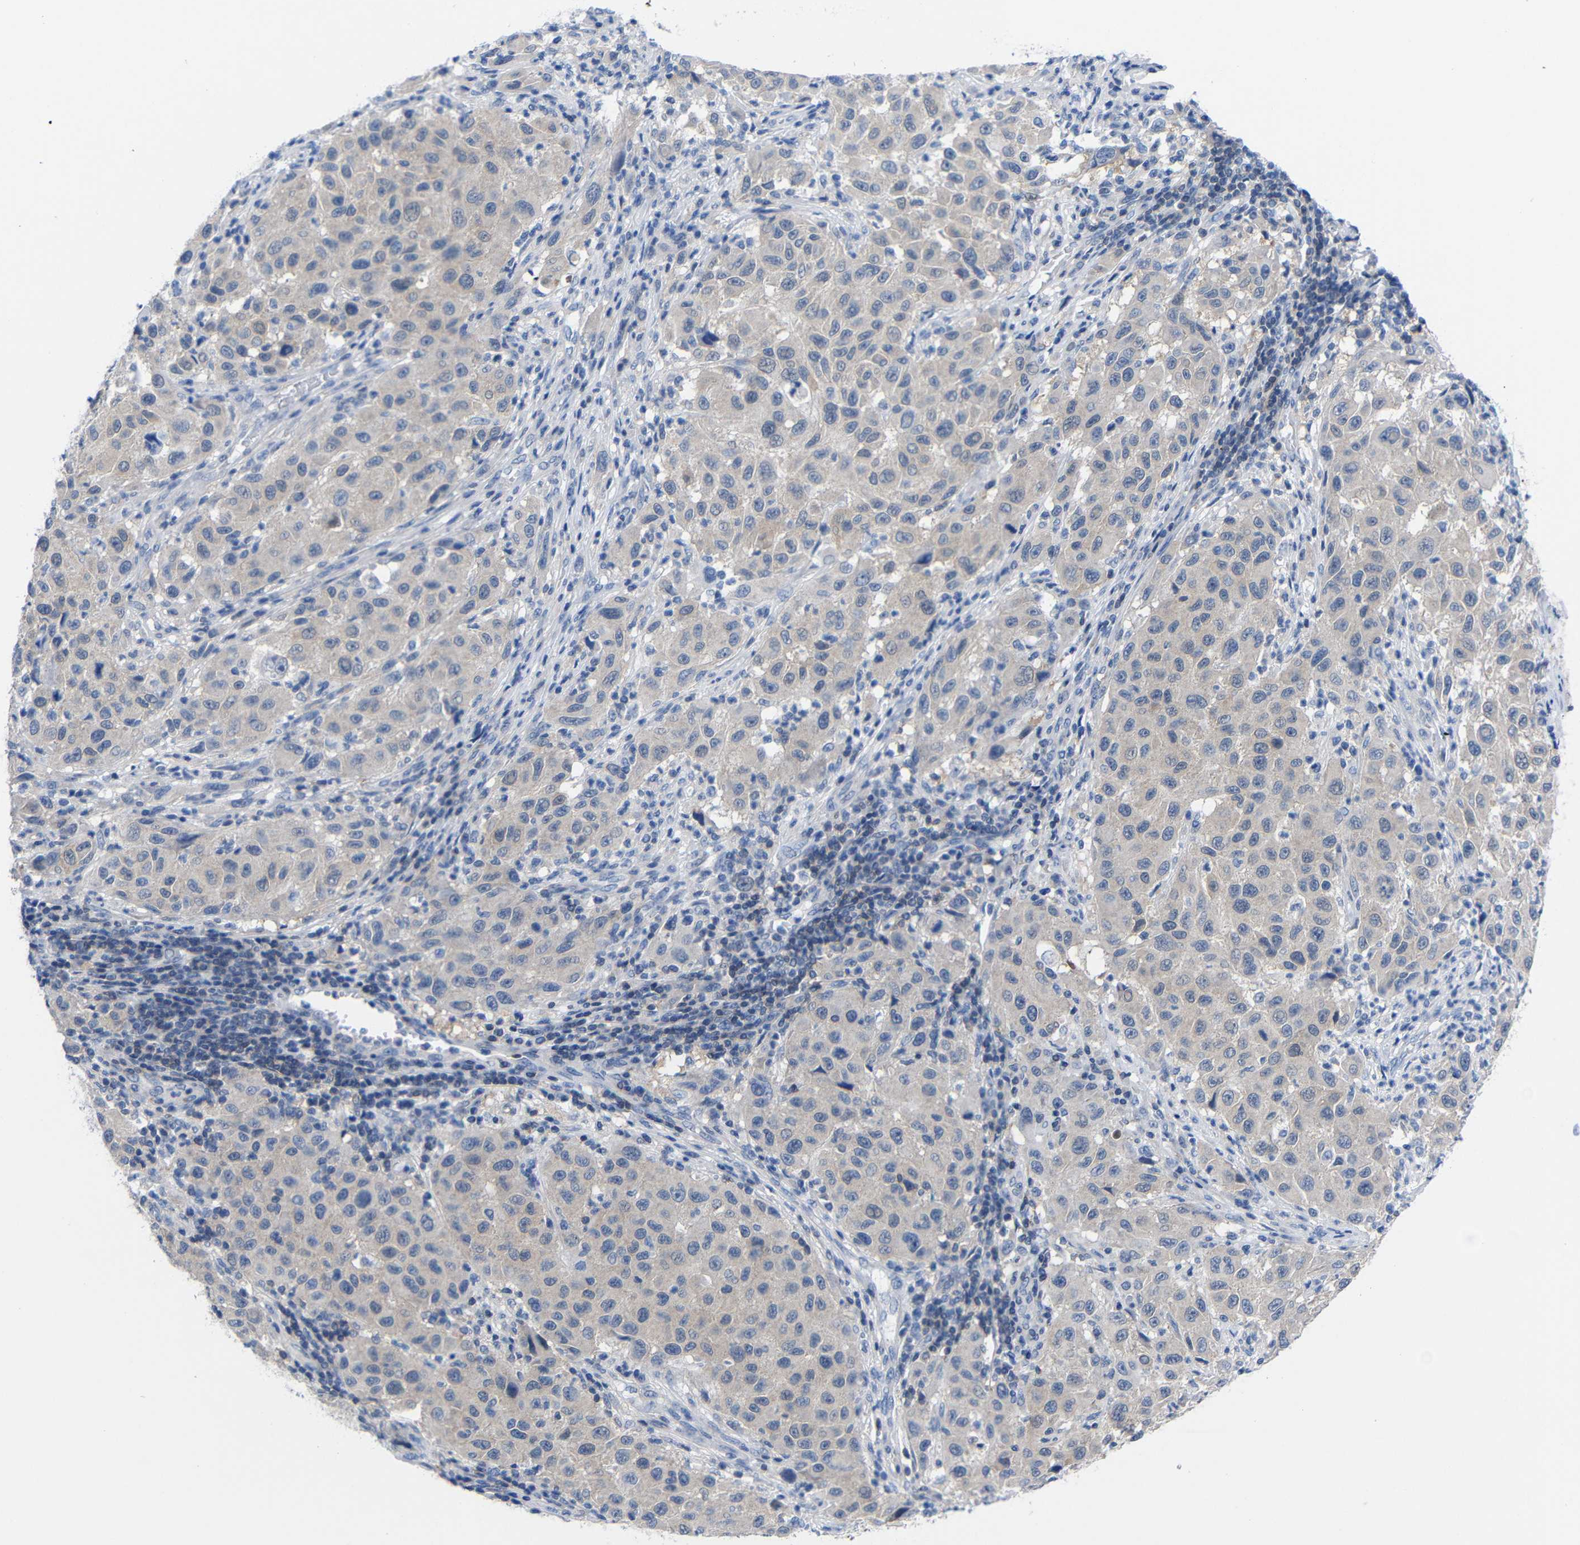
{"staining": {"intensity": "negative", "quantity": "none", "location": "none"}, "tissue": "melanoma", "cell_type": "Tumor cells", "image_type": "cancer", "snomed": [{"axis": "morphology", "description": "Malignant melanoma, Metastatic site"}, {"axis": "topography", "description": "Lymph node"}], "caption": "Tumor cells are negative for protein expression in human melanoma.", "gene": "PEBP1", "patient": {"sex": "male", "age": 61}}